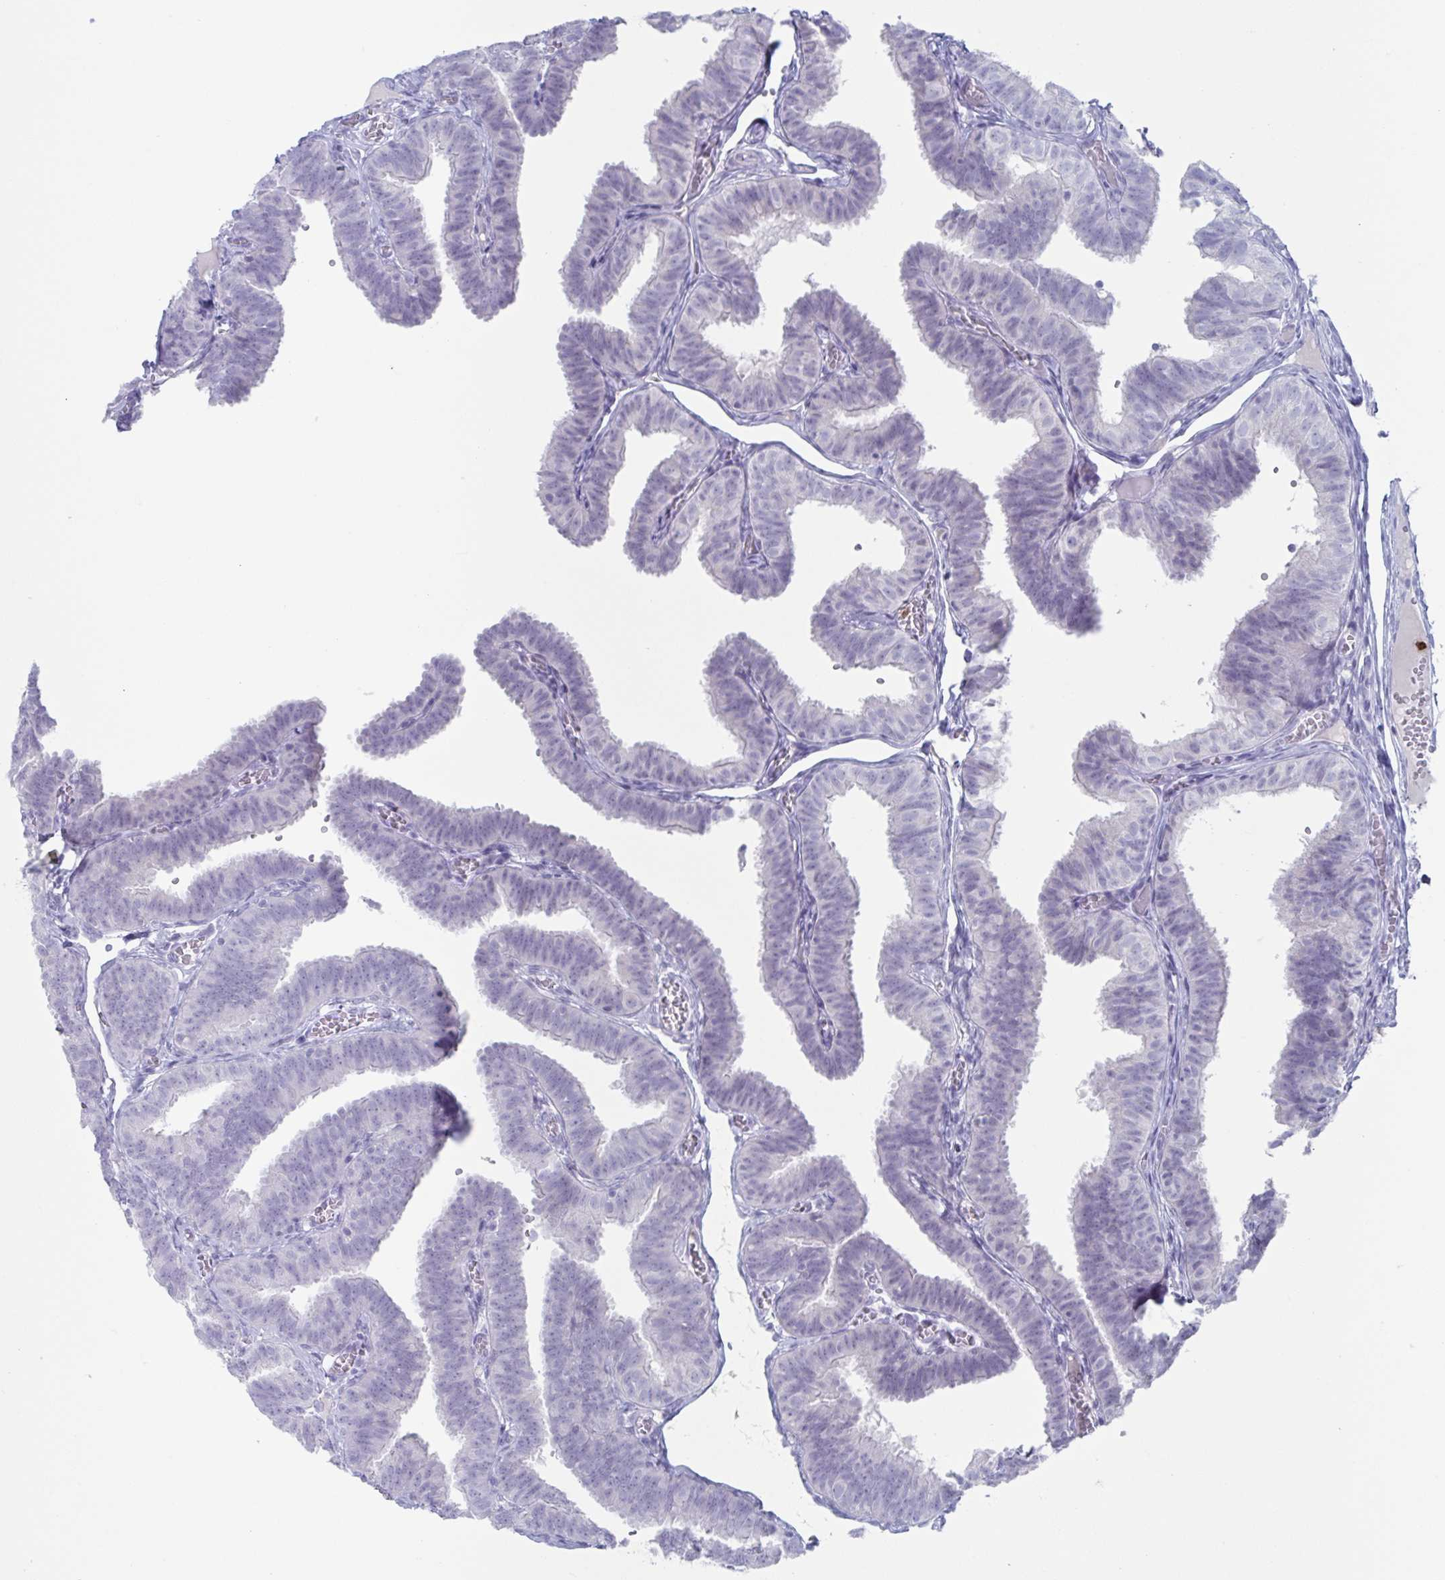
{"staining": {"intensity": "negative", "quantity": "none", "location": "none"}, "tissue": "fallopian tube", "cell_type": "Glandular cells", "image_type": "normal", "snomed": [{"axis": "morphology", "description": "Normal tissue, NOS"}, {"axis": "topography", "description": "Fallopian tube"}], "caption": "This is an IHC photomicrograph of normal human fallopian tube. There is no positivity in glandular cells.", "gene": "CYP4F11", "patient": {"sex": "female", "age": 25}}